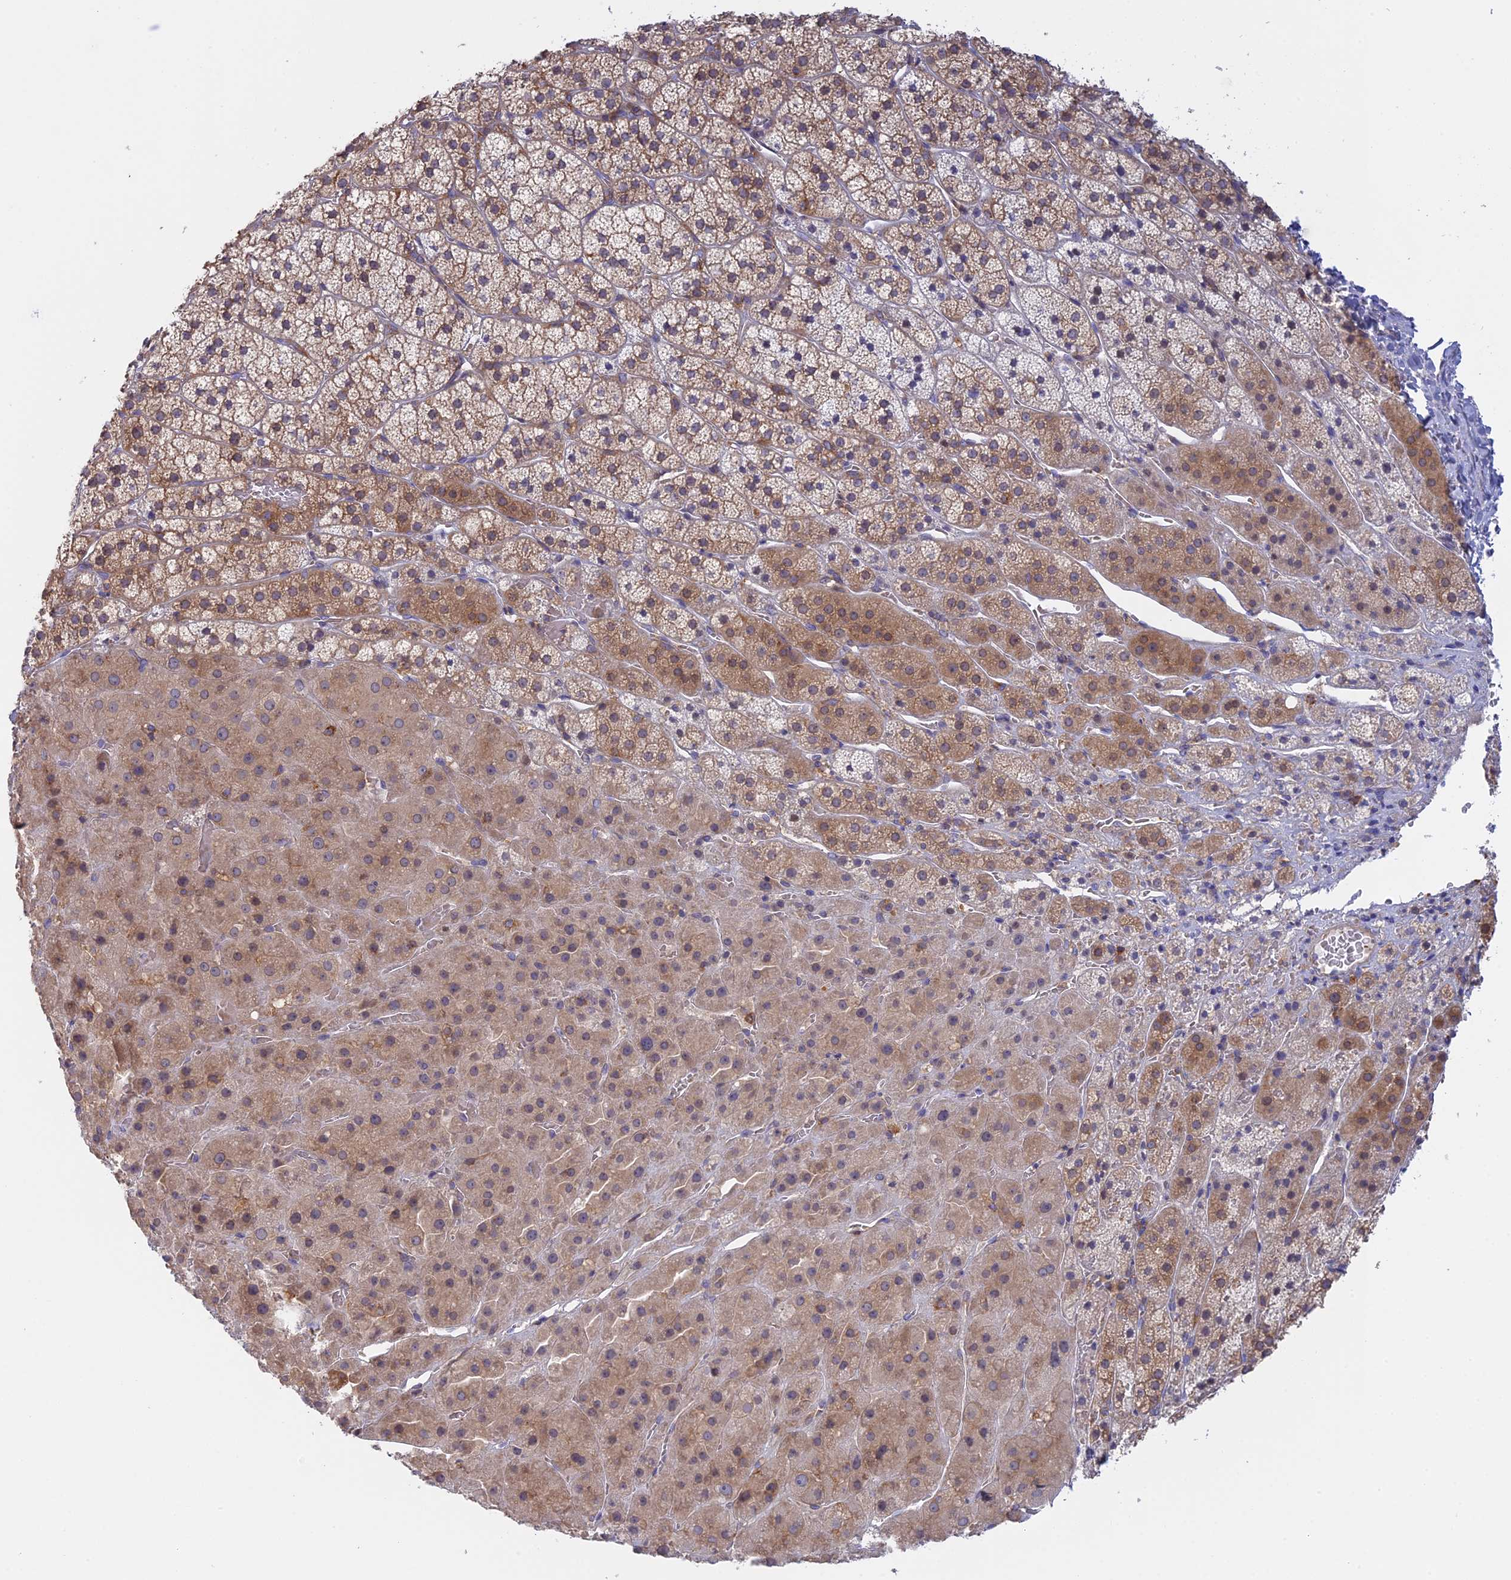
{"staining": {"intensity": "moderate", "quantity": "25%-75%", "location": "cytoplasmic/membranous"}, "tissue": "adrenal gland", "cell_type": "Glandular cells", "image_type": "normal", "snomed": [{"axis": "morphology", "description": "Normal tissue, NOS"}, {"axis": "topography", "description": "Adrenal gland"}], "caption": "Immunohistochemical staining of normal human adrenal gland exhibits moderate cytoplasmic/membranous protein staining in about 25%-75% of glandular cells.", "gene": "GMIP", "patient": {"sex": "female", "age": 44}}